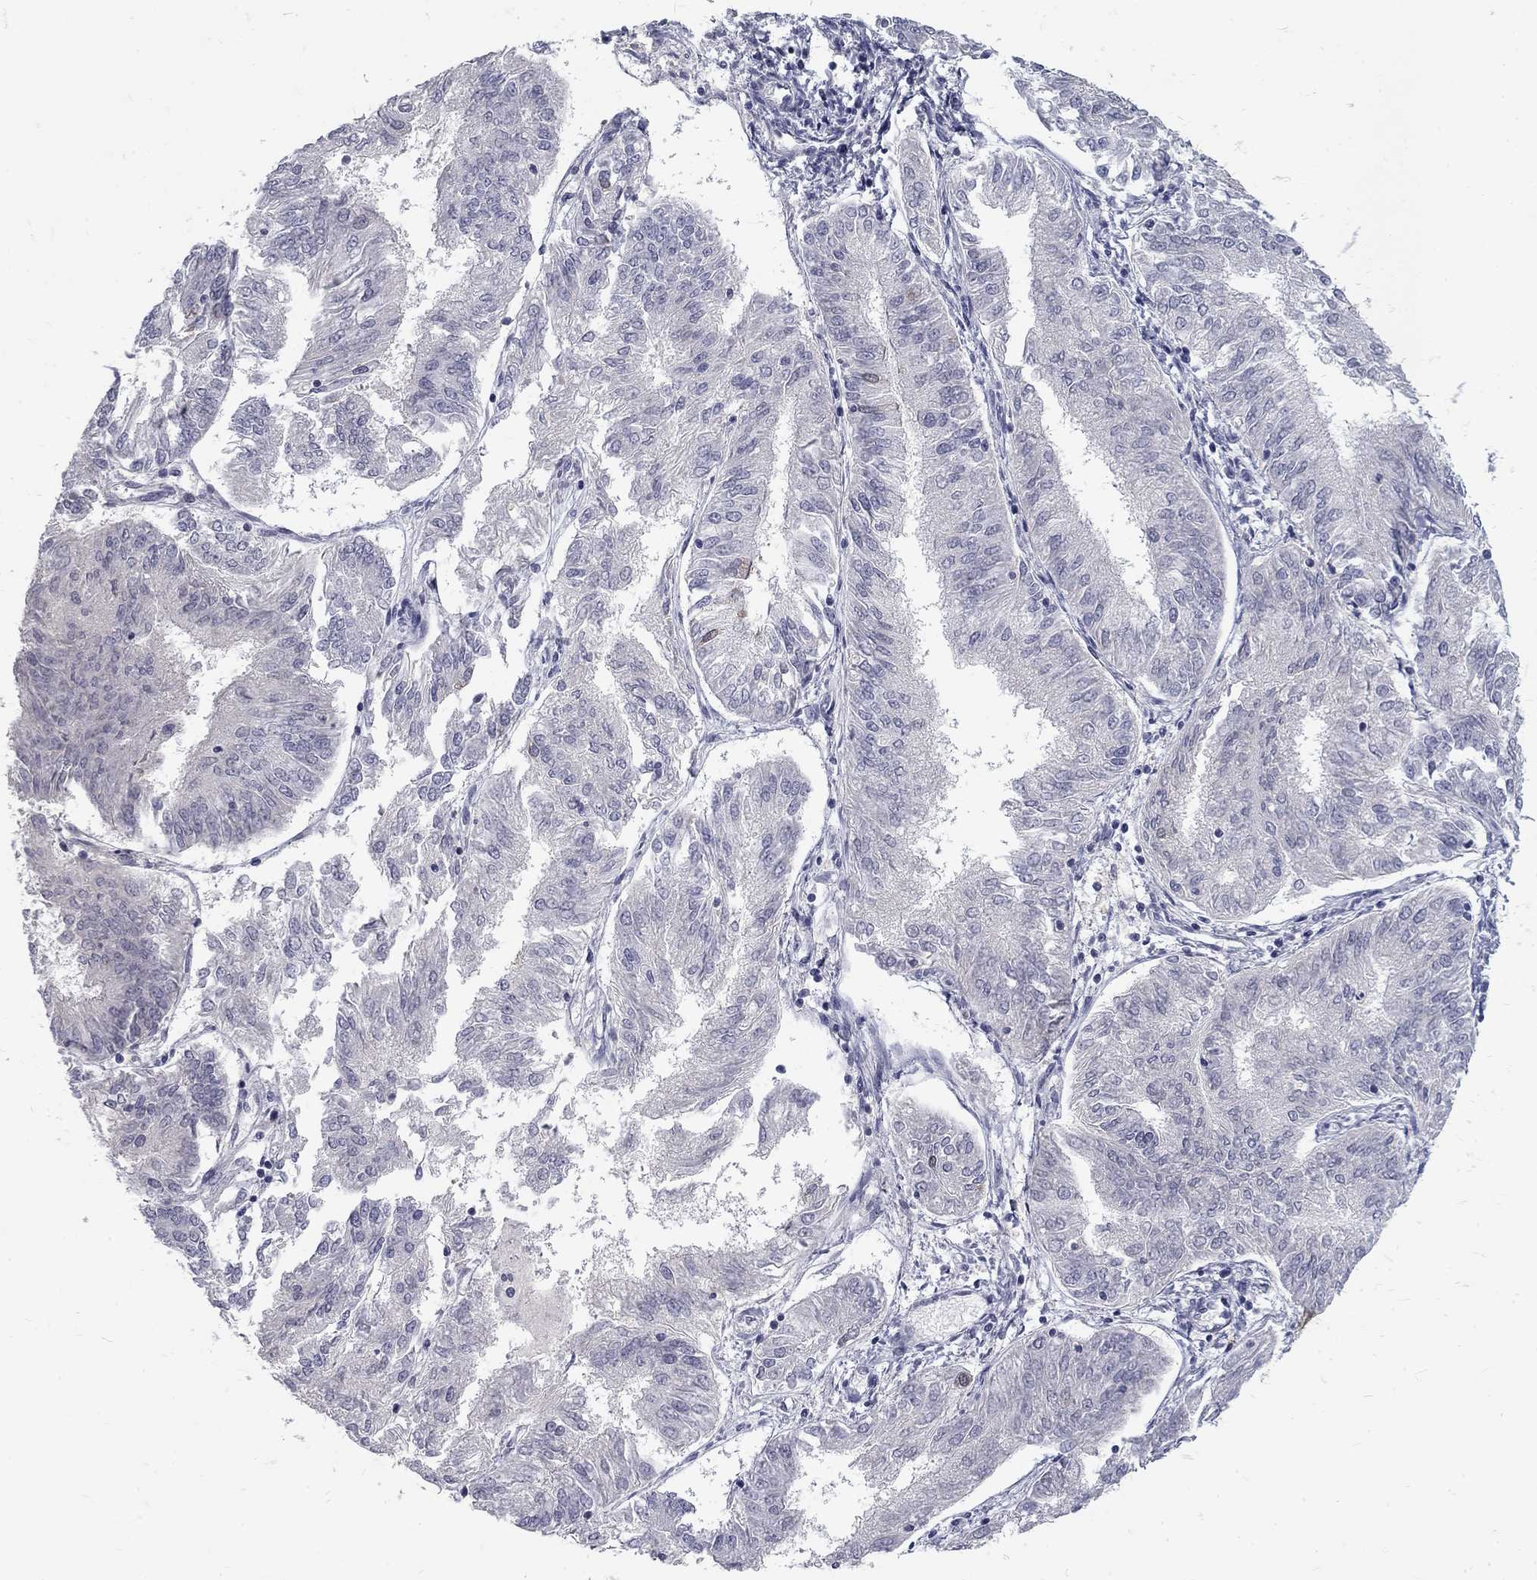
{"staining": {"intensity": "negative", "quantity": "none", "location": "none"}, "tissue": "endometrial cancer", "cell_type": "Tumor cells", "image_type": "cancer", "snomed": [{"axis": "morphology", "description": "Adenocarcinoma, NOS"}, {"axis": "topography", "description": "Endometrium"}], "caption": "Immunohistochemistry (IHC) photomicrograph of neoplastic tissue: endometrial cancer stained with DAB displays no significant protein positivity in tumor cells. Nuclei are stained in blue.", "gene": "NOS1", "patient": {"sex": "female", "age": 58}}